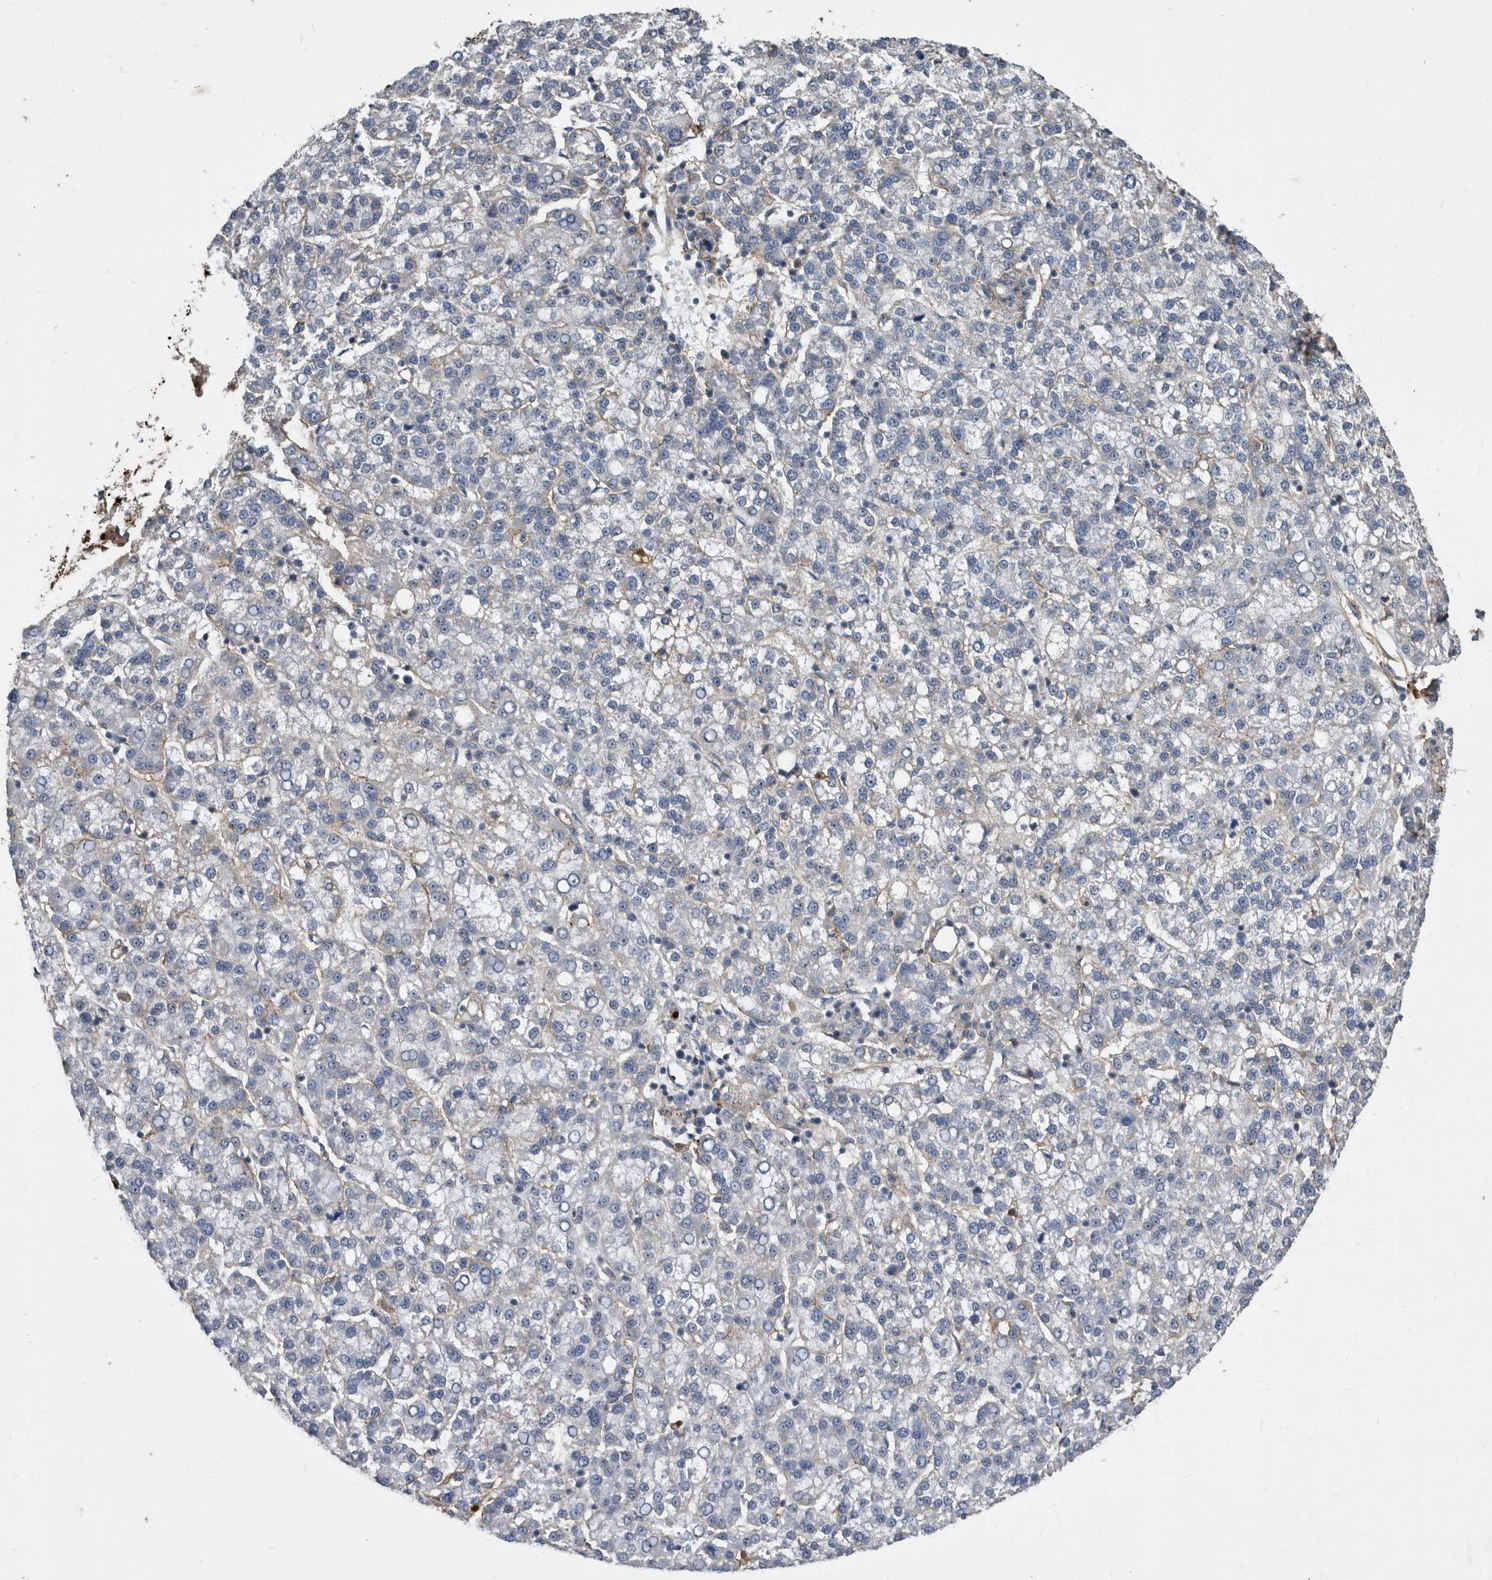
{"staining": {"intensity": "negative", "quantity": "none", "location": "none"}, "tissue": "liver cancer", "cell_type": "Tumor cells", "image_type": "cancer", "snomed": [{"axis": "morphology", "description": "Carcinoma, Hepatocellular, NOS"}, {"axis": "topography", "description": "Liver"}], "caption": "Hepatocellular carcinoma (liver) was stained to show a protein in brown. There is no significant positivity in tumor cells. Brightfield microscopy of immunohistochemistry stained with DAB (3,3'-diaminobenzidine) (brown) and hematoxylin (blue), captured at high magnification.", "gene": "PI15", "patient": {"sex": "female", "age": 58}}